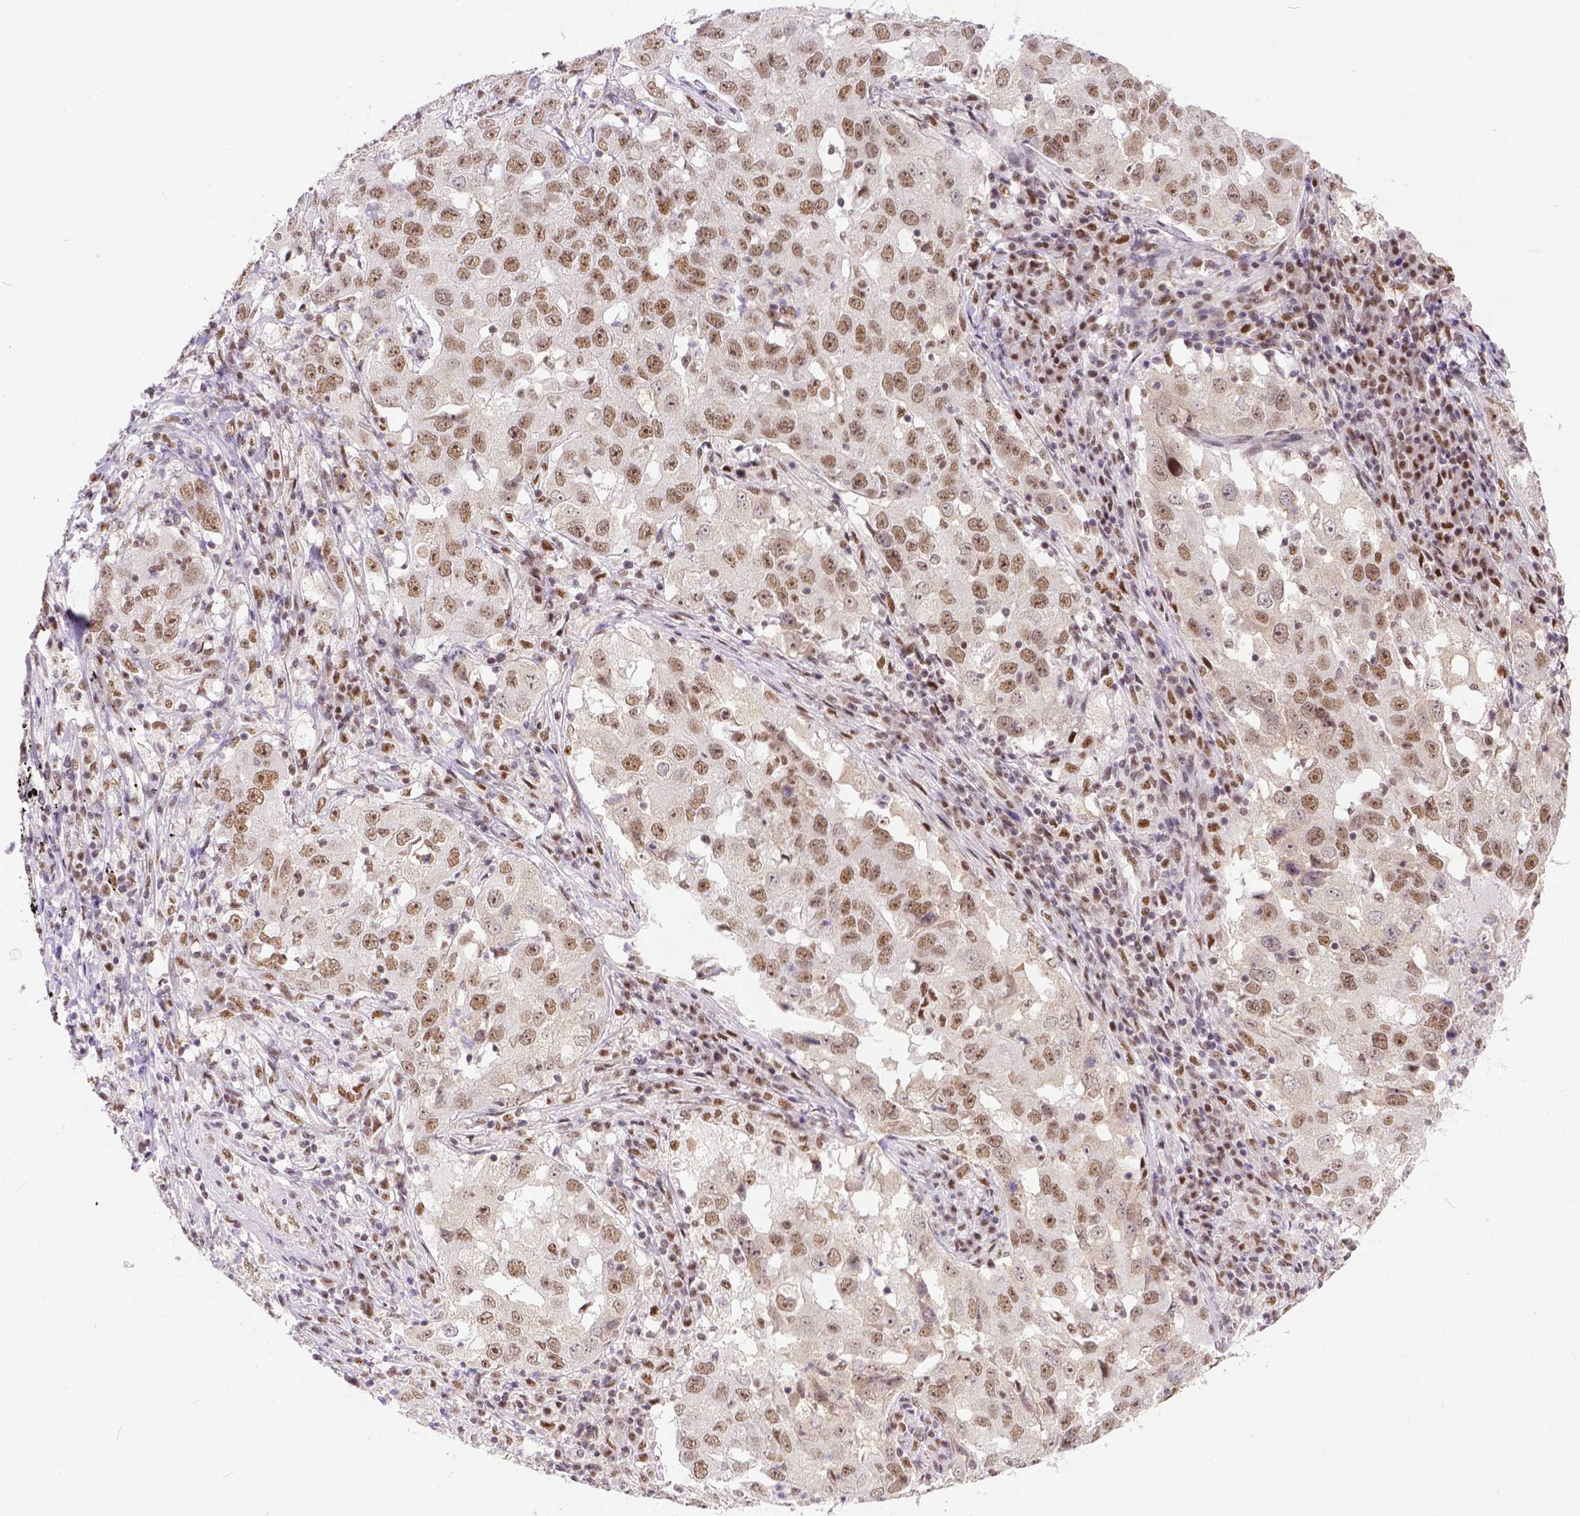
{"staining": {"intensity": "weak", "quantity": ">75%", "location": "nuclear"}, "tissue": "lung cancer", "cell_type": "Tumor cells", "image_type": "cancer", "snomed": [{"axis": "morphology", "description": "Adenocarcinoma, NOS"}, {"axis": "topography", "description": "Lung"}], "caption": "Protein expression analysis of human adenocarcinoma (lung) reveals weak nuclear expression in about >75% of tumor cells.", "gene": "ERCC1", "patient": {"sex": "male", "age": 73}}